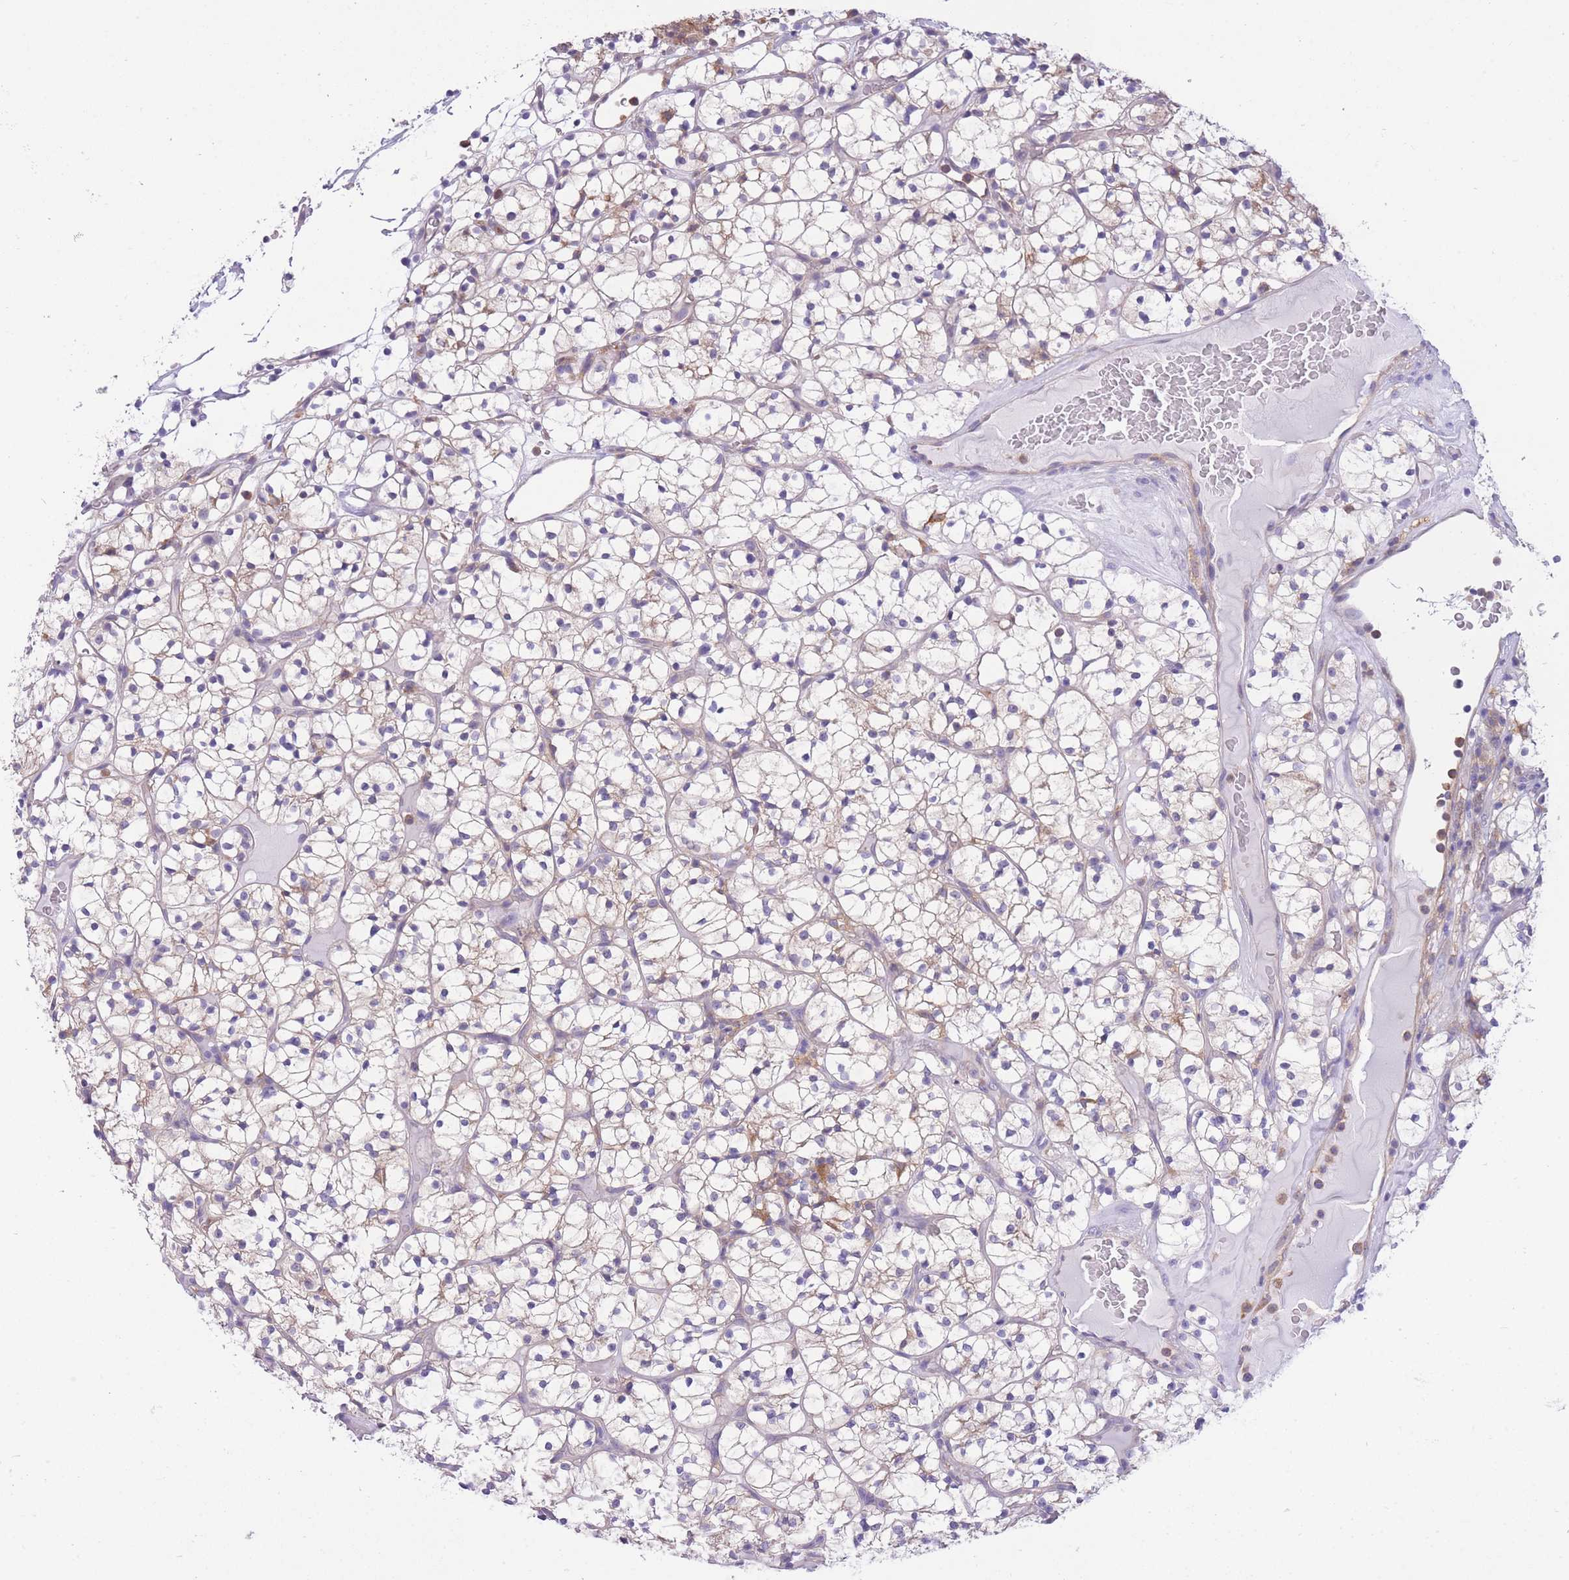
{"staining": {"intensity": "weak", "quantity": "25%-75%", "location": "cytoplasmic/membranous"}, "tissue": "renal cancer", "cell_type": "Tumor cells", "image_type": "cancer", "snomed": [{"axis": "morphology", "description": "Adenocarcinoma, NOS"}, {"axis": "topography", "description": "Kidney"}], "caption": "Protein staining exhibits weak cytoplasmic/membranous staining in about 25%-75% of tumor cells in renal cancer. The staining is performed using DAB (3,3'-diaminobenzidine) brown chromogen to label protein expression. The nuclei are counter-stained blue using hematoxylin.", "gene": "NAMPT", "patient": {"sex": "female", "age": 64}}